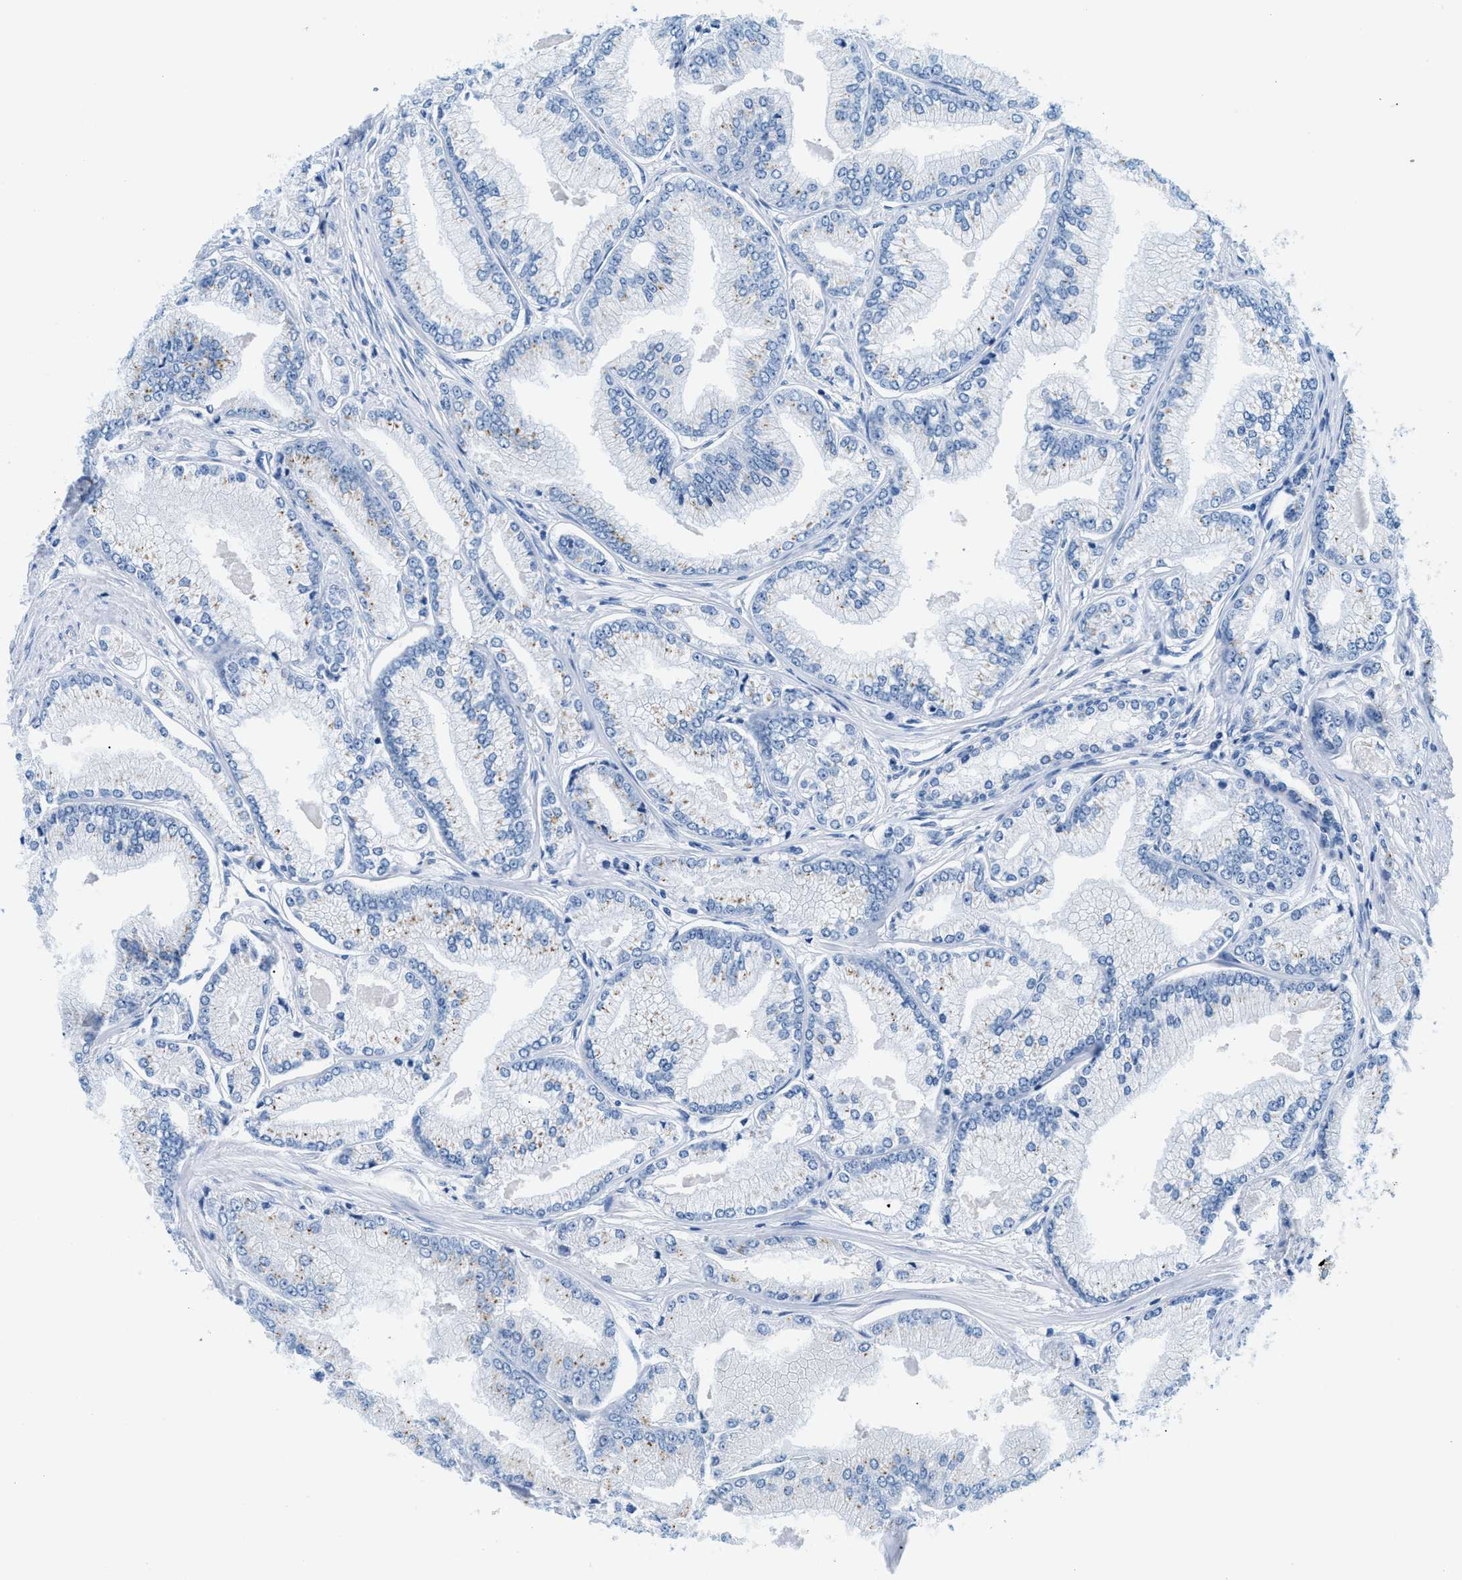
{"staining": {"intensity": "weak", "quantity": "25%-75%", "location": "cytoplasmic/membranous"}, "tissue": "prostate cancer", "cell_type": "Tumor cells", "image_type": "cancer", "snomed": [{"axis": "morphology", "description": "Adenocarcinoma, Low grade"}, {"axis": "topography", "description": "Prostate"}], "caption": "Immunohistochemical staining of human prostate adenocarcinoma (low-grade) shows weak cytoplasmic/membranous protein positivity in about 25%-75% of tumor cells.", "gene": "VPS53", "patient": {"sex": "male", "age": 52}}